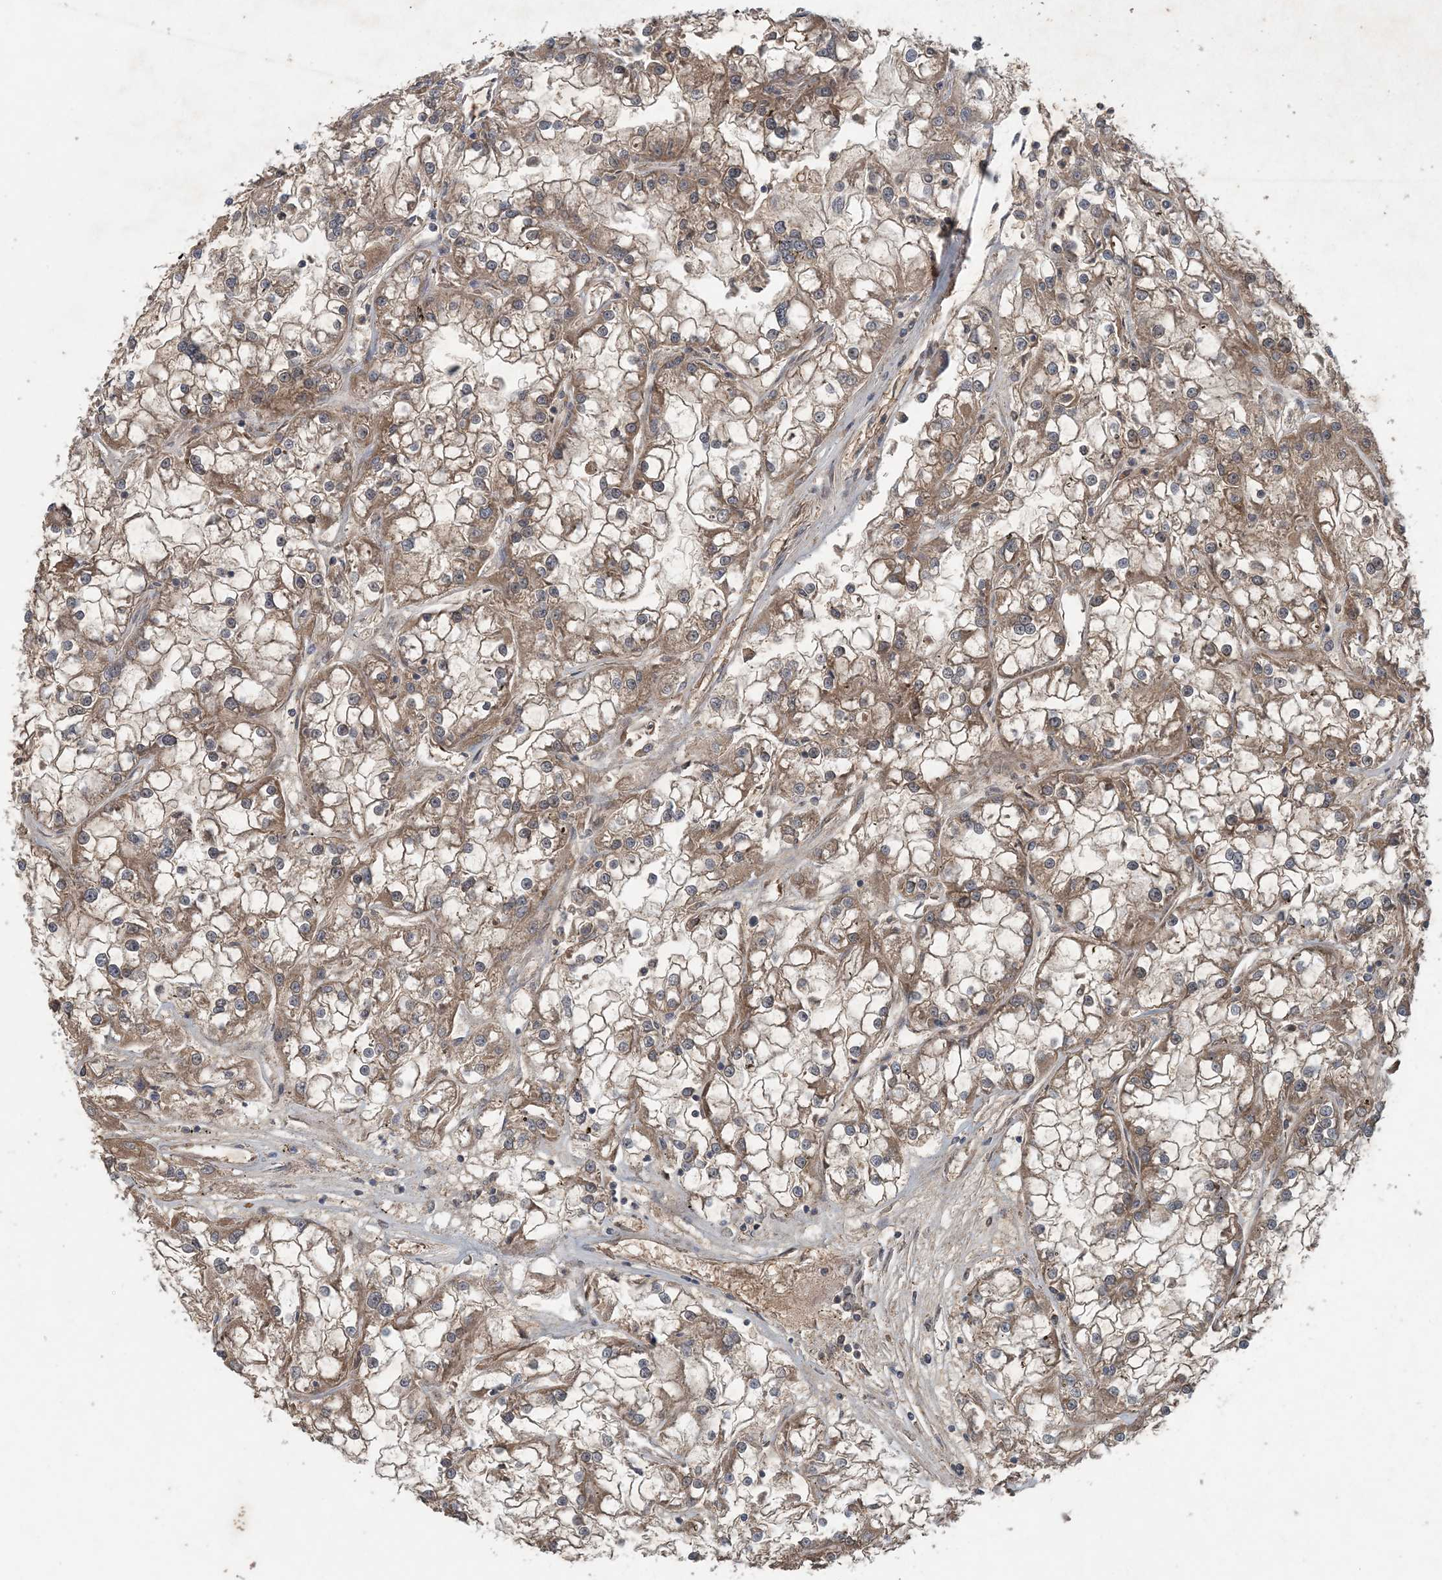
{"staining": {"intensity": "weak", "quantity": ">75%", "location": "cytoplasmic/membranous"}, "tissue": "renal cancer", "cell_type": "Tumor cells", "image_type": "cancer", "snomed": [{"axis": "morphology", "description": "Adenocarcinoma, NOS"}, {"axis": "topography", "description": "Kidney"}], "caption": "Human renal adenocarcinoma stained for a protein (brown) shows weak cytoplasmic/membranous positive positivity in about >75% of tumor cells.", "gene": "MYO9B", "patient": {"sex": "female", "age": 52}}